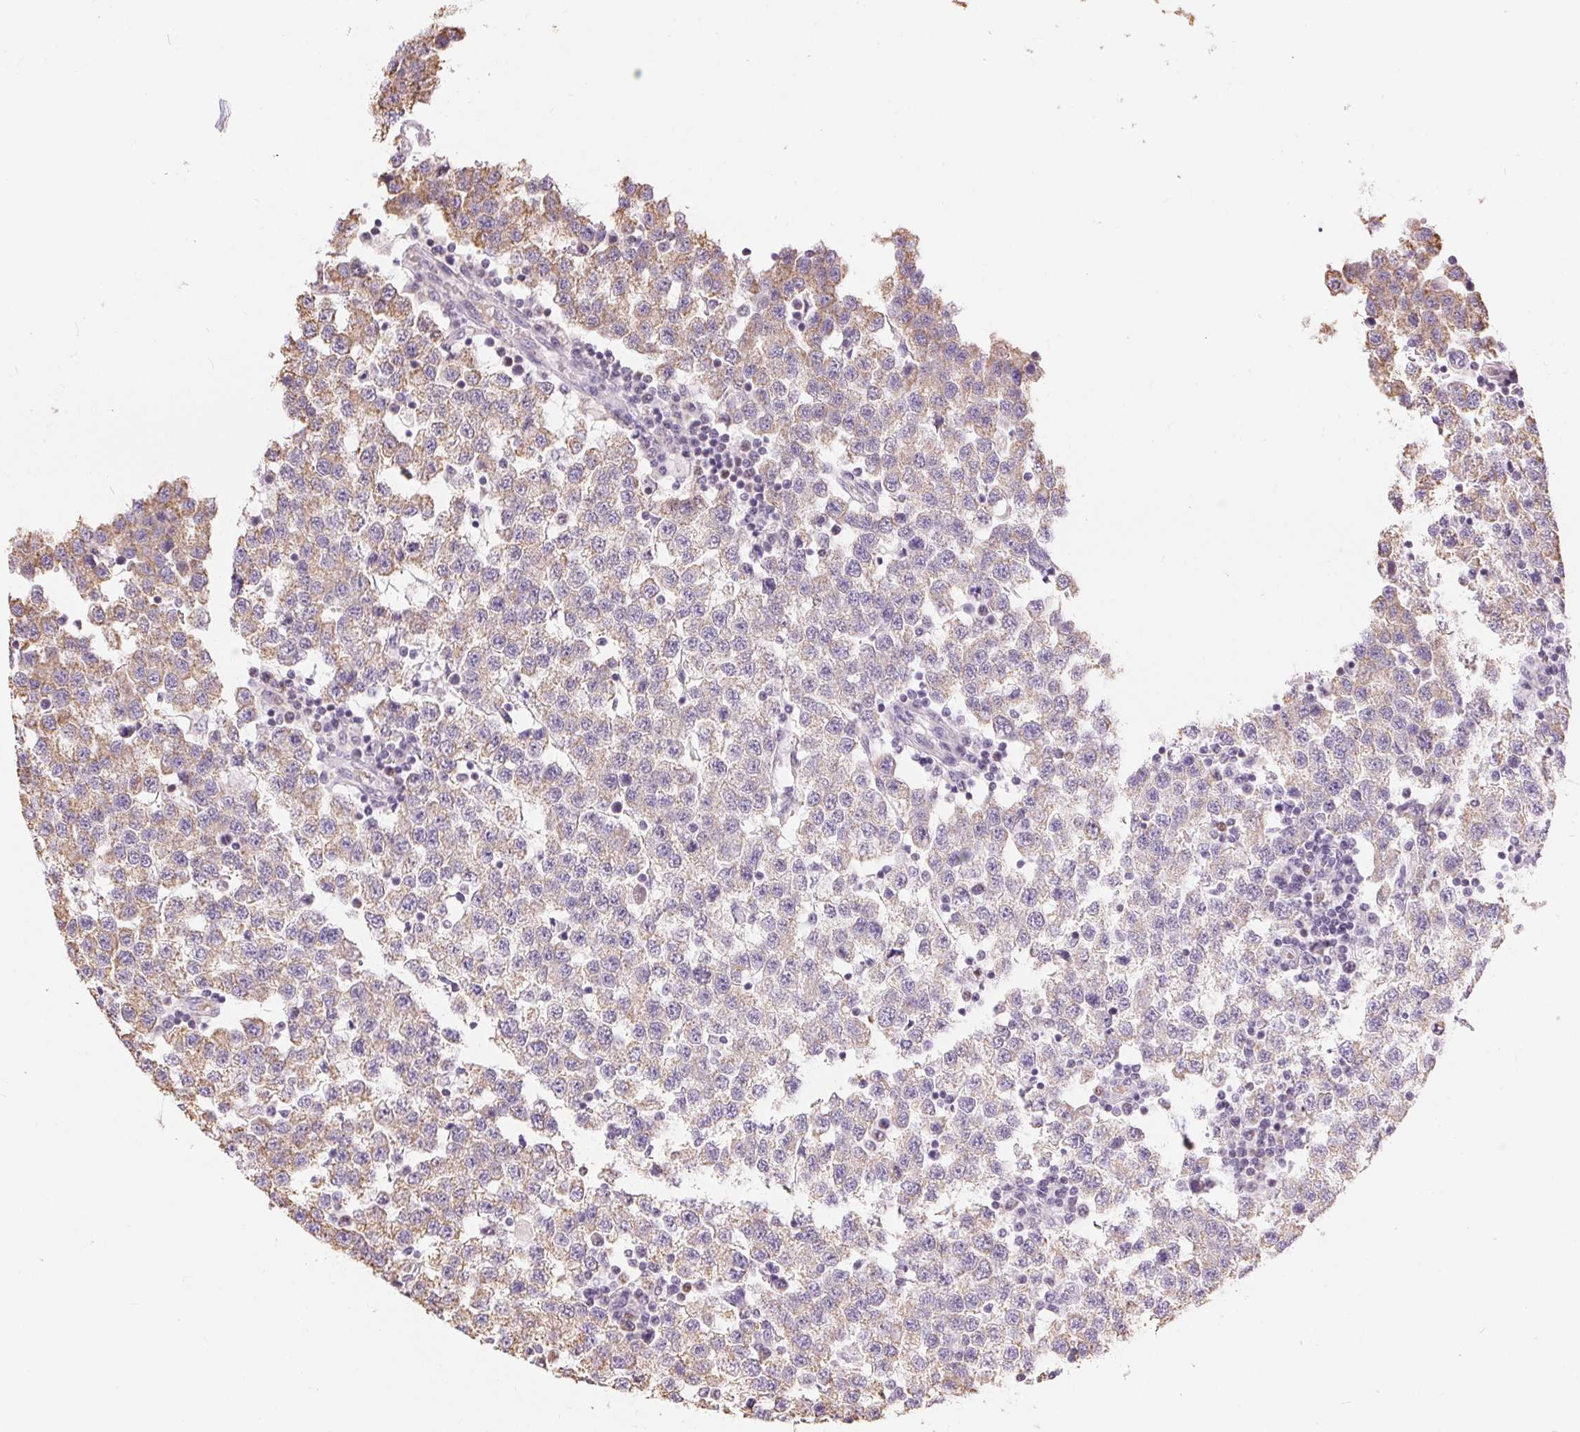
{"staining": {"intensity": "weak", "quantity": "<25%", "location": "cytoplasmic/membranous"}, "tissue": "testis cancer", "cell_type": "Tumor cells", "image_type": "cancer", "snomed": [{"axis": "morphology", "description": "Seminoma, NOS"}, {"axis": "topography", "description": "Testis"}], "caption": "Tumor cells are negative for brown protein staining in testis cancer.", "gene": "POU2F2", "patient": {"sex": "male", "age": 34}}